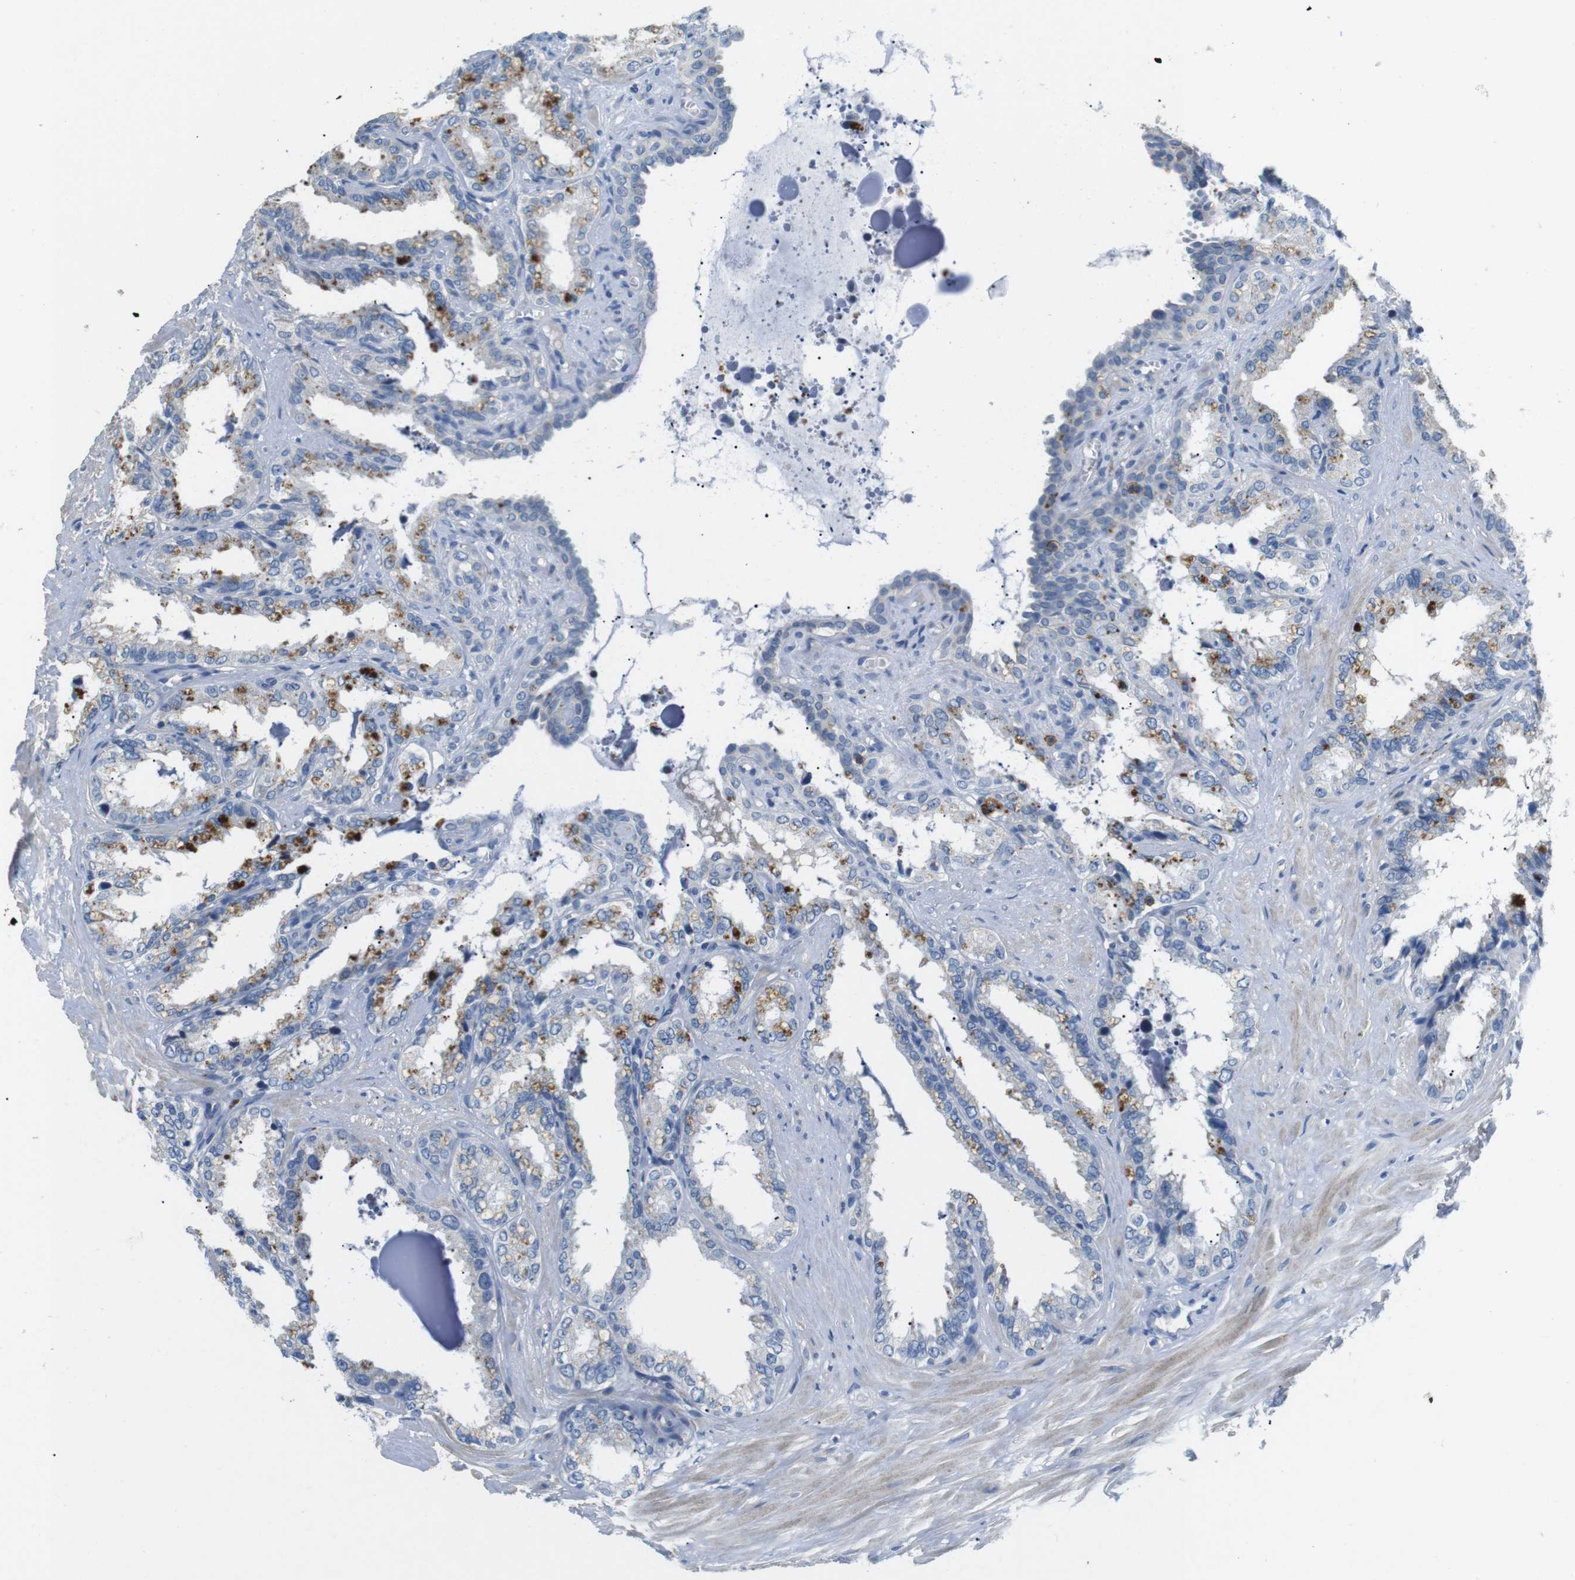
{"staining": {"intensity": "moderate", "quantity": "<25%", "location": "cytoplasmic/membranous"}, "tissue": "seminal vesicle", "cell_type": "Glandular cells", "image_type": "normal", "snomed": [{"axis": "morphology", "description": "Normal tissue, NOS"}, {"axis": "topography", "description": "Seminal veicle"}], "caption": "Moderate cytoplasmic/membranous expression is seen in about <25% of glandular cells in benign seminal vesicle.", "gene": "CD6", "patient": {"sex": "male", "age": 64}}